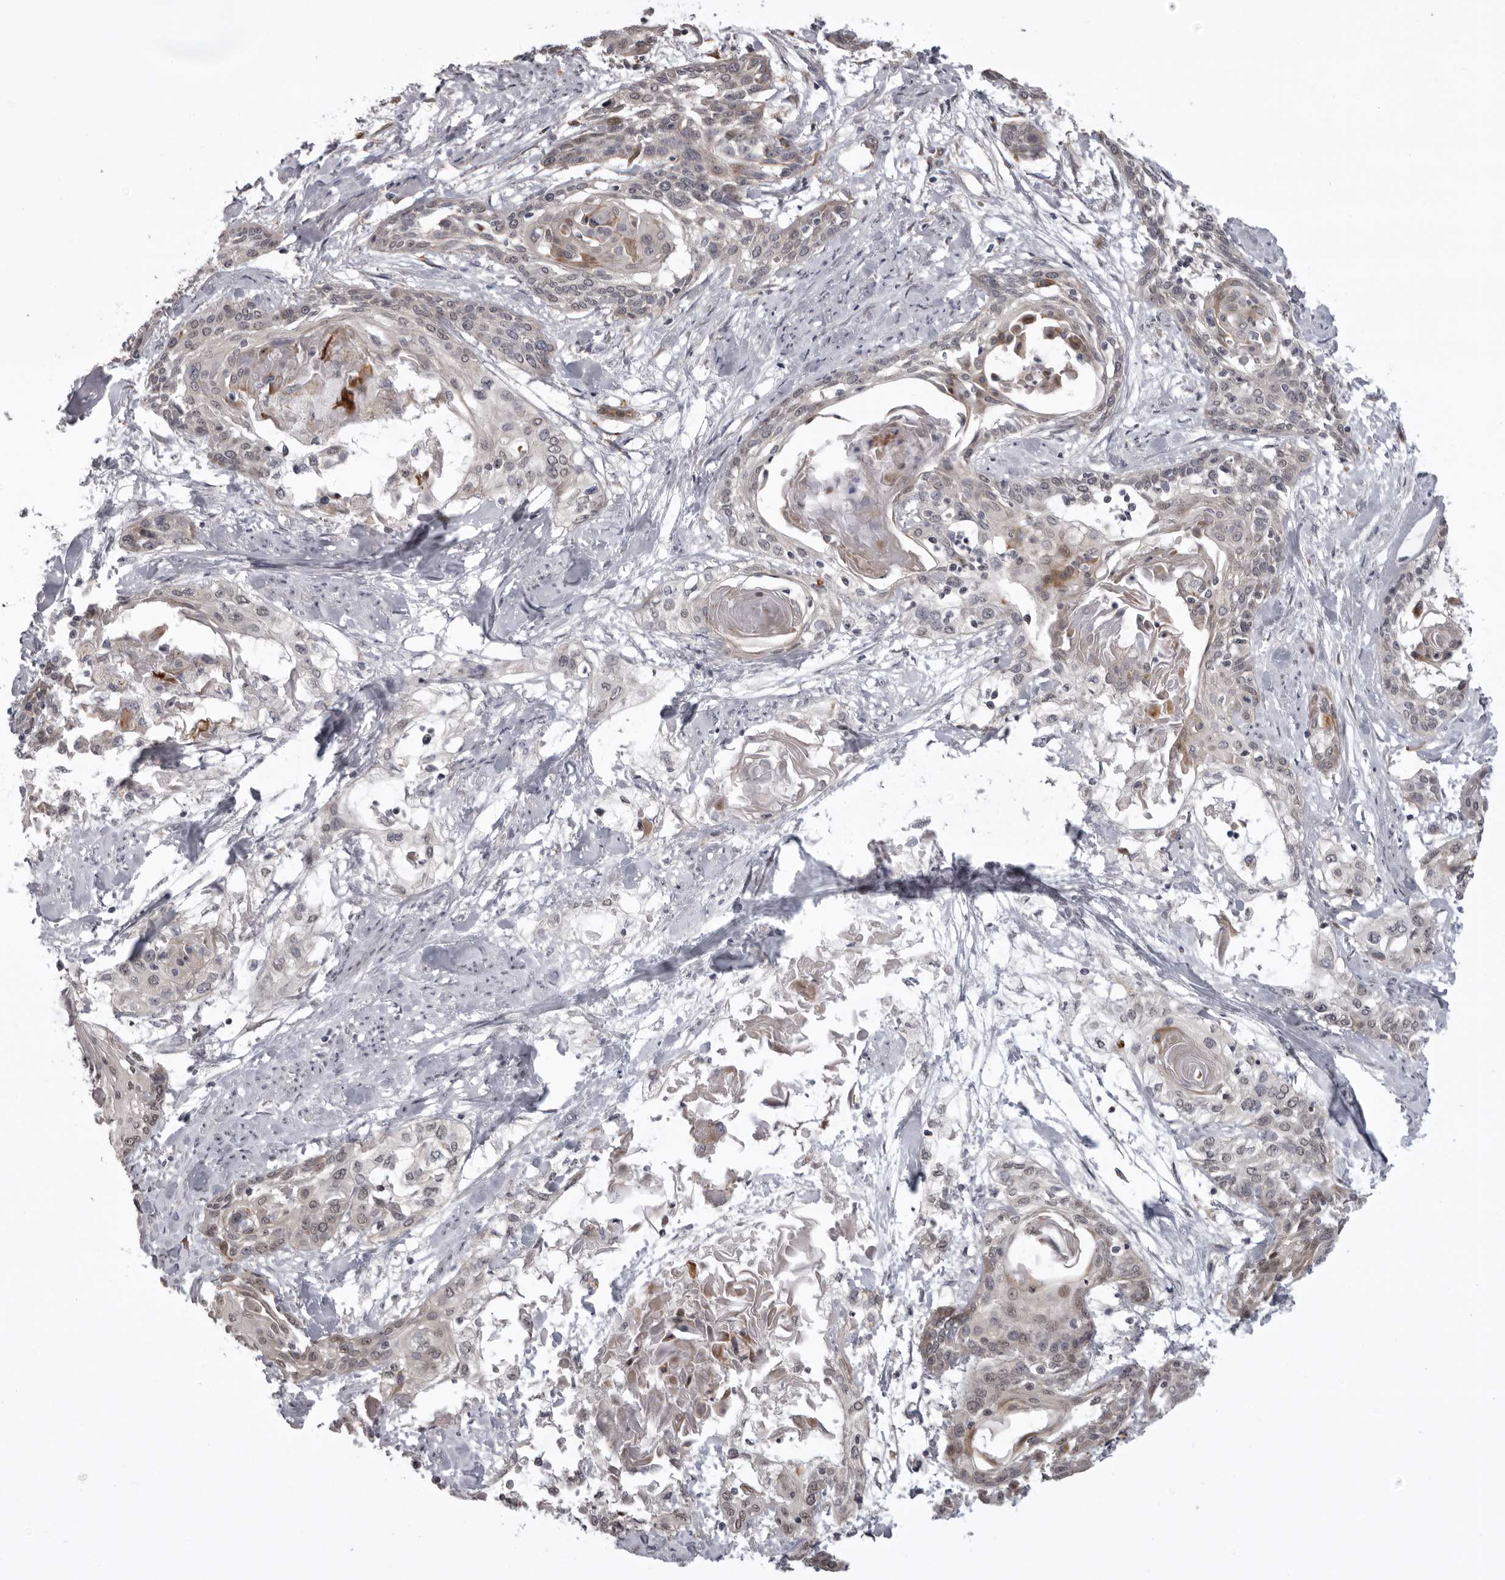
{"staining": {"intensity": "weak", "quantity": "<25%", "location": "cytoplasmic/membranous,nuclear"}, "tissue": "cervical cancer", "cell_type": "Tumor cells", "image_type": "cancer", "snomed": [{"axis": "morphology", "description": "Squamous cell carcinoma, NOS"}, {"axis": "topography", "description": "Cervix"}], "caption": "The photomicrograph demonstrates no significant staining in tumor cells of cervical cancer.", "gene": "C1orf109", "patient": {"sex": "female", "age": 57}}